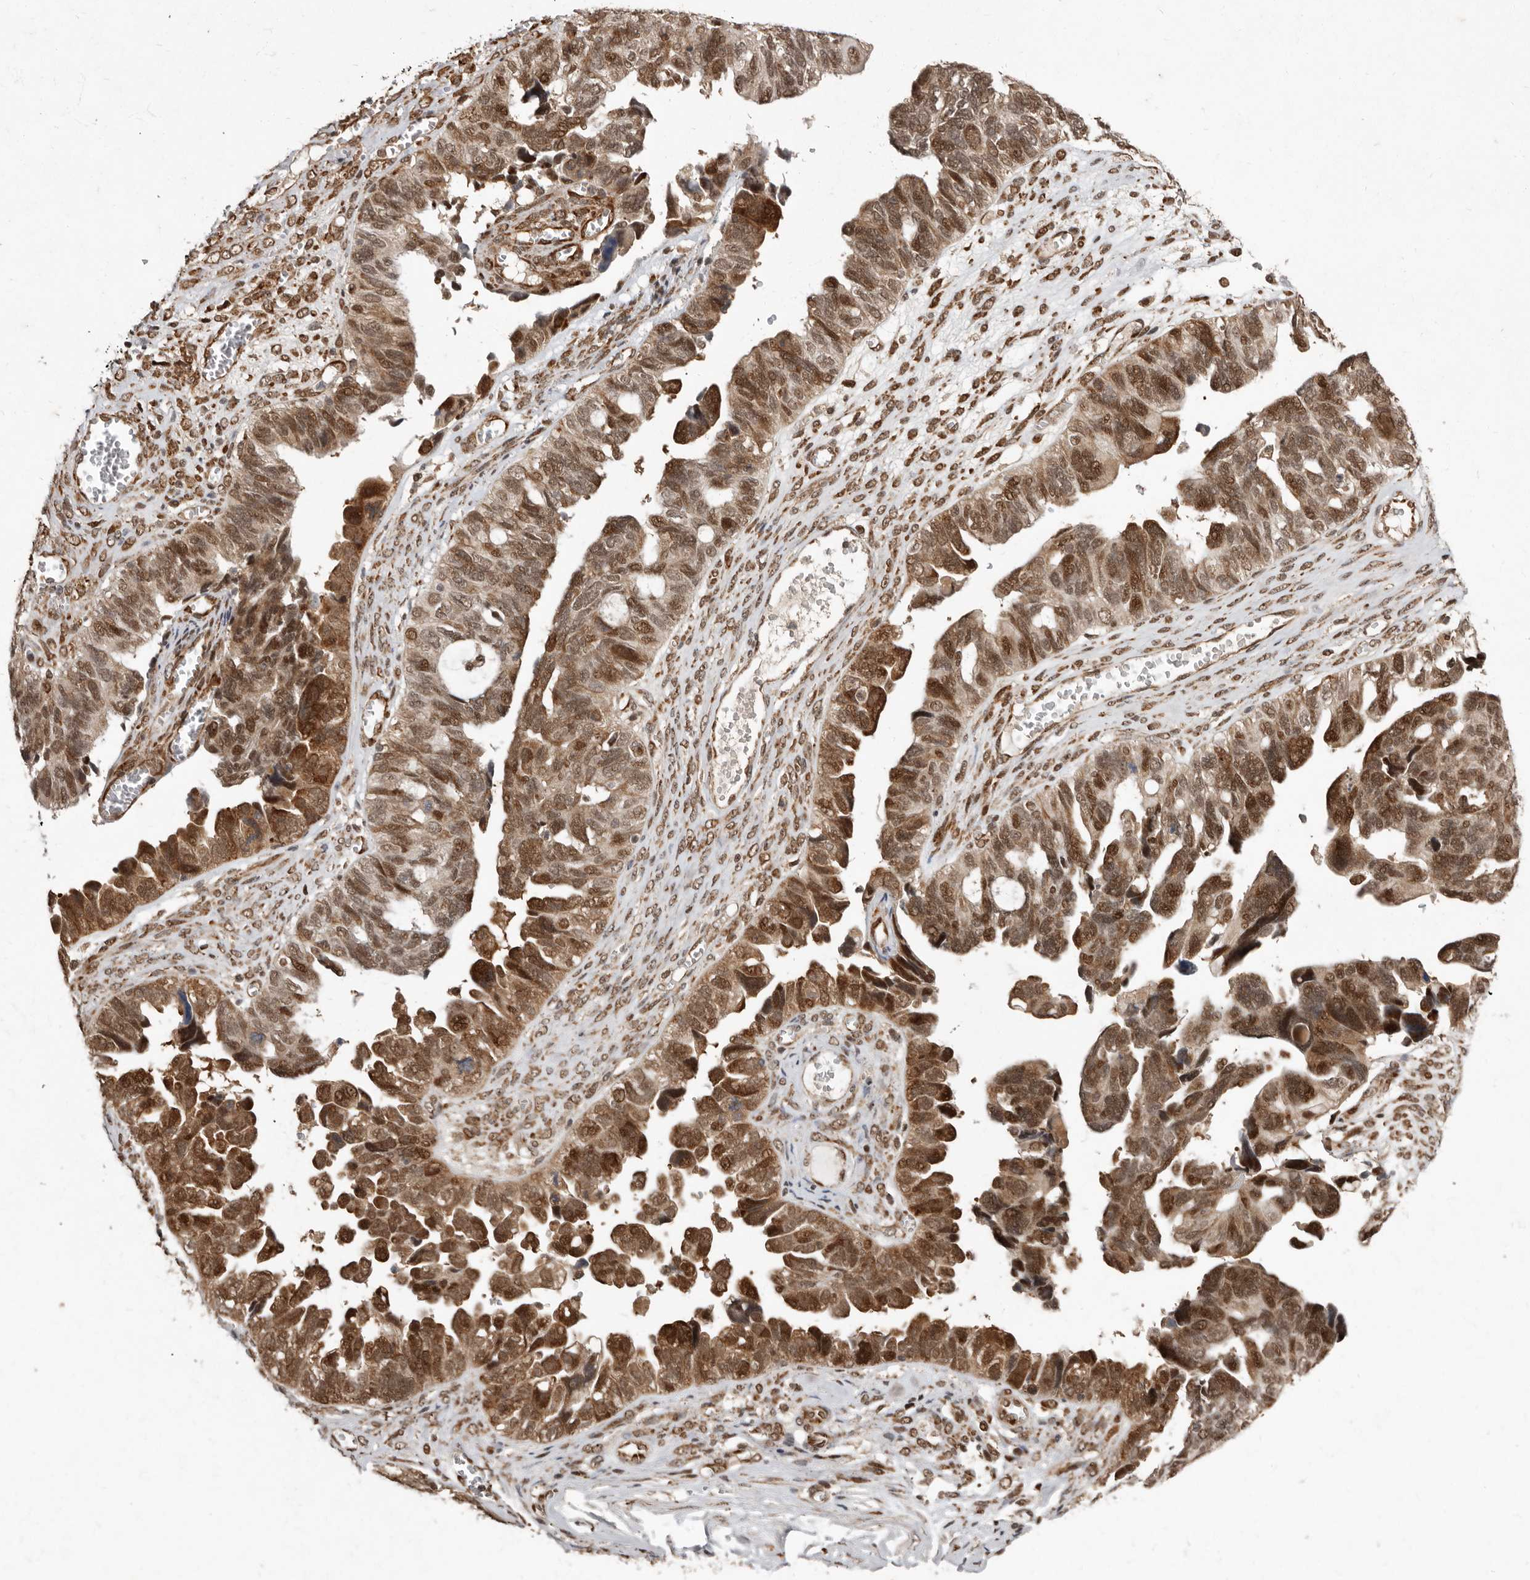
{"staining": {"intensity": "moderate", "quantity": ">75%", "location": "cytoplasmic/membranous,nuclear"}, "tissue": "ovarian cancer", "cell_type": "Tumor cells", "image_type": "cancer", "snomed": [{"axis": "morphology", "description": "Cystadenocarcinoma, serous, NOS"}, {"axis": "topography", "description": "Ovary"}], "caption": "Immunohistochemical staining of human serous cystadenocarcinoma (ovarian) demonstrates medium levels of moderate cytoplasmic/membranous and nuclear staining in approximately >75% of tumor cells.", "gene": "LRGUK", "patient": {"sex": "female", "age": 79}}